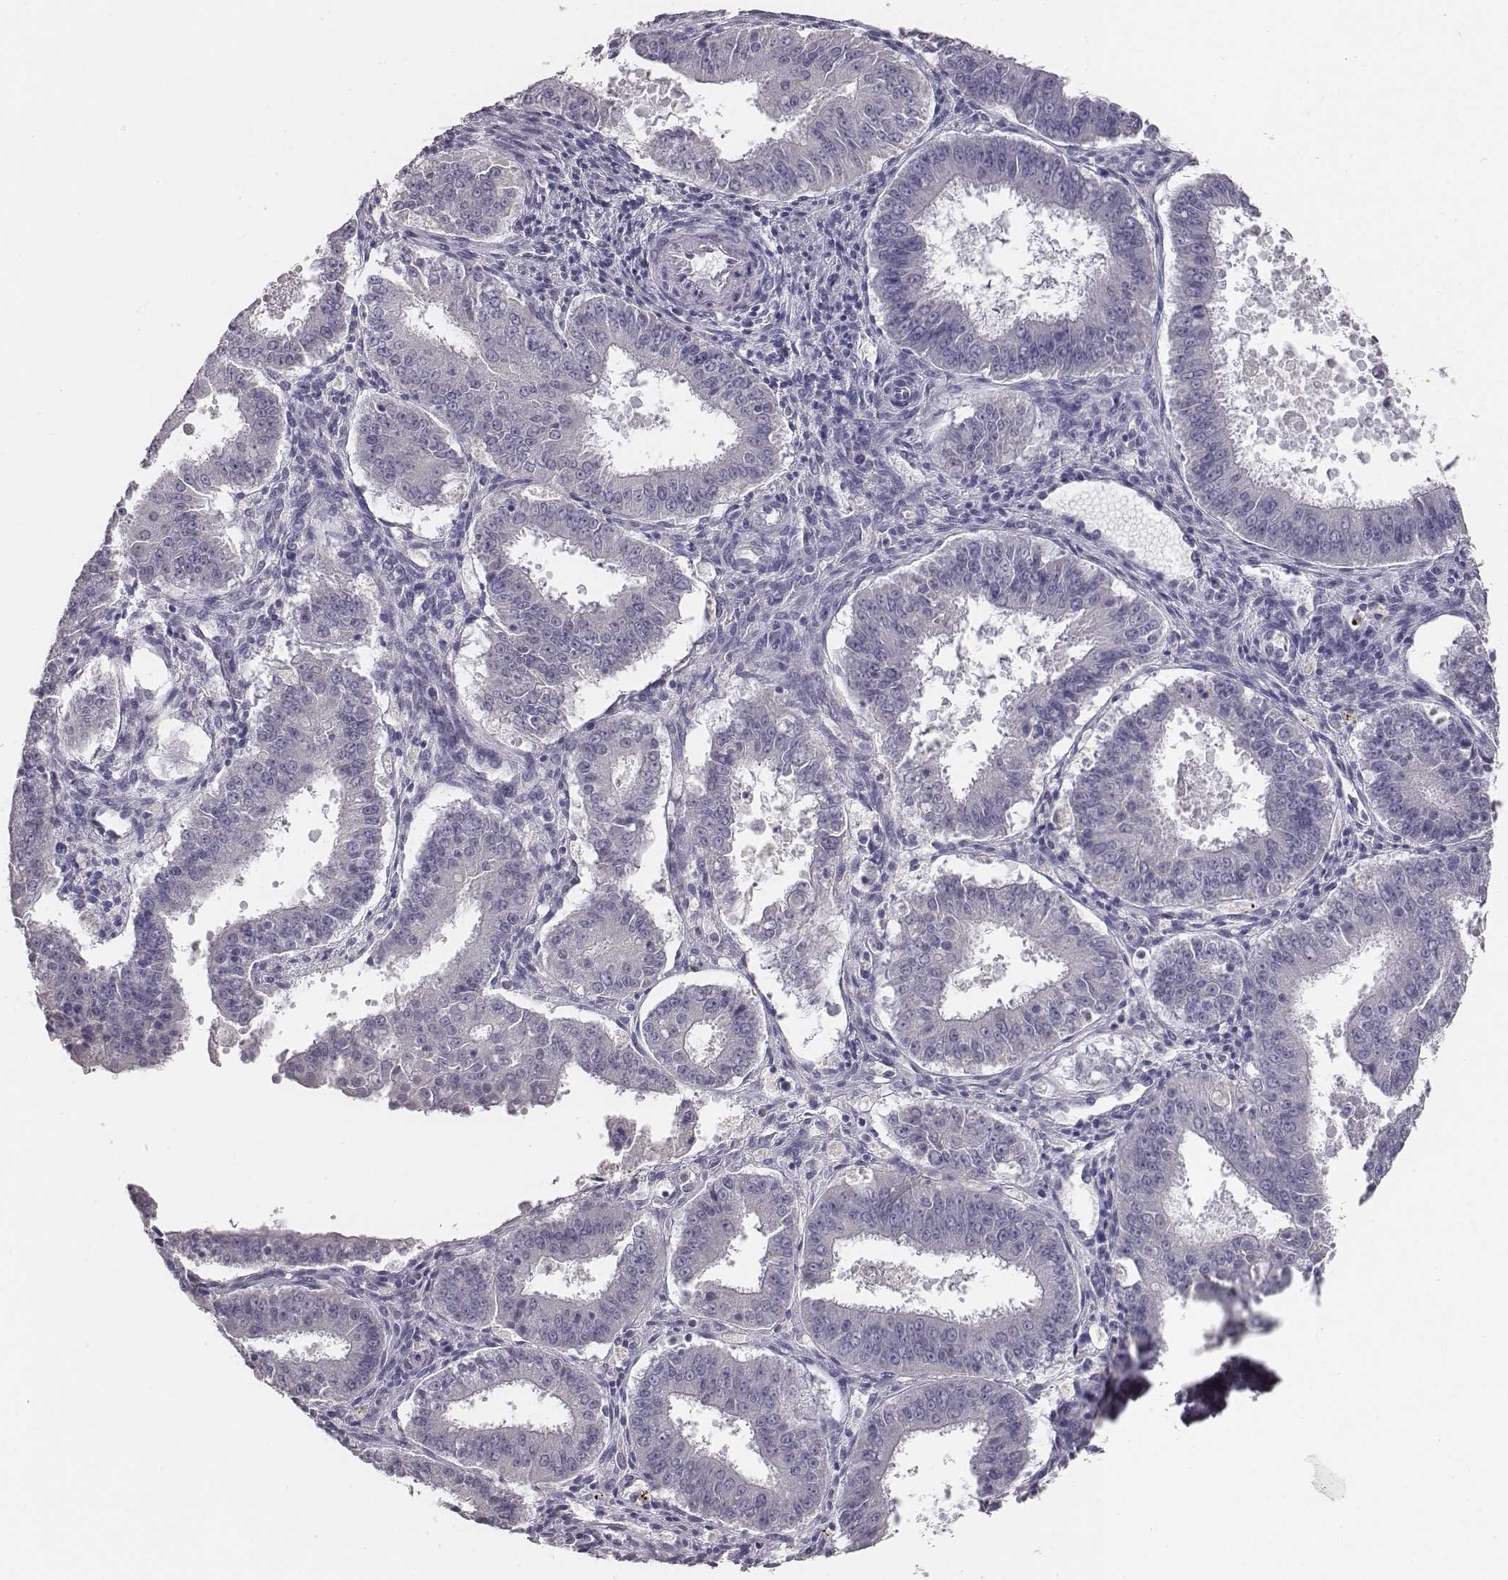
{"staining": {"intensity": "negative", "quantity": "none", "location": "none"}, "tissue": "ovarian cancer", "cell_type": "Tumor cells", "image_type": "cancer", "snomed": [{"axis": "morphology", "description": "Carcinoma, endometroid"}, {"axis": "topography", "description": "Ovary"}], "caption": "Ovarian cancer (endometroid carcinoma) stained for a protein using immunohistochemistry exhibits no expression tumor cells.", "gene": "MYH6", "patient": {"sex": "female", "age": 42}}